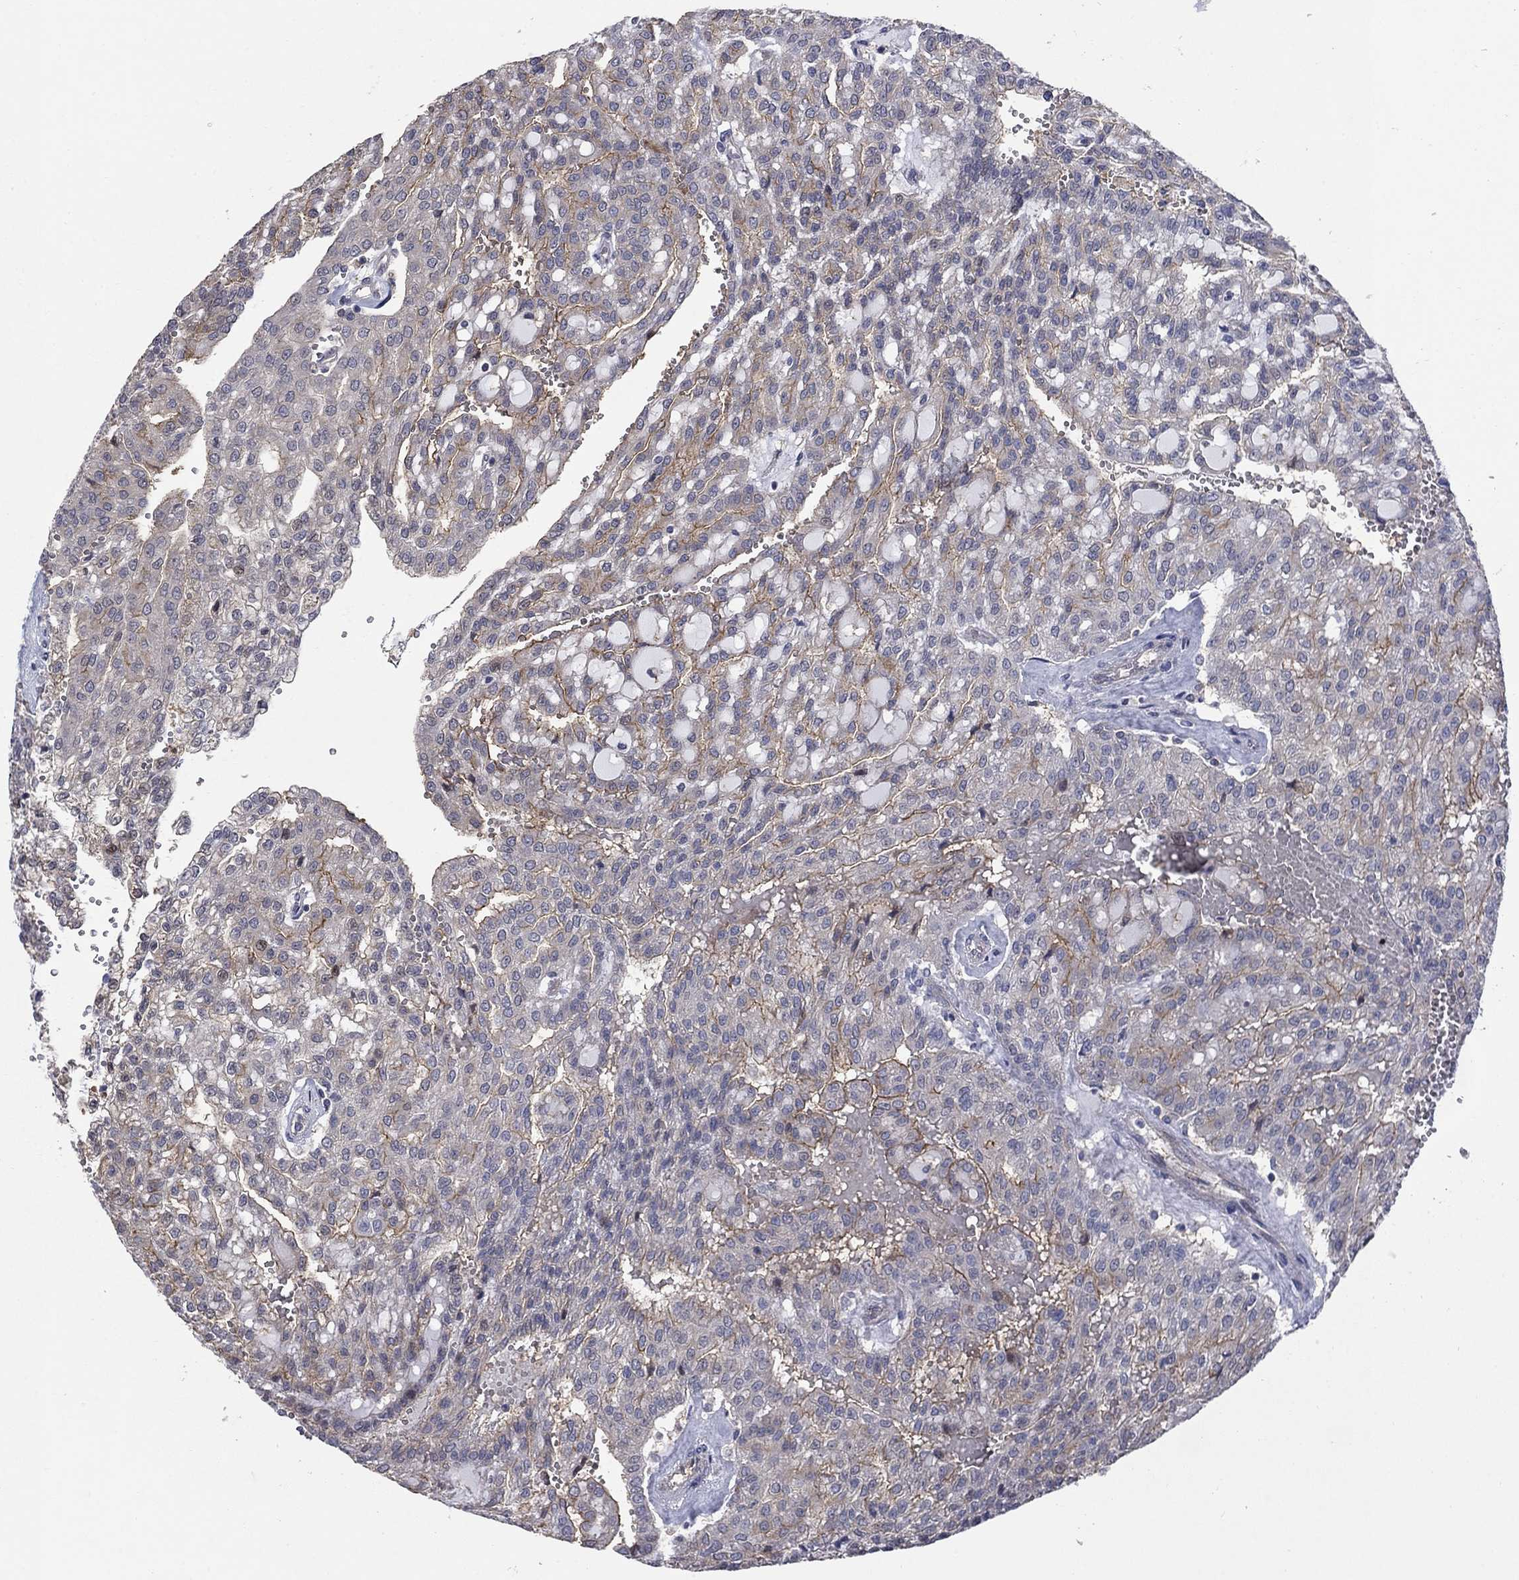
{"staining": {"intensity": "weak", "quantity": "<25%", "location": "cytoplasmic/membranous"}, "tissue": "renal cancer", "cell_type": "Tumor cells", "image_type": "cancer", "snomed": [{"axis": "morphology", "description": "Adenocarcinoma, NOS"}, {"axis": "topography", "description": "Kidney"}], "caption": "Tumor cells show no significant expression in renal adenocarcinoma.", "gene": "PDZD2", "patient": {"sex": "male", "age": 63}}